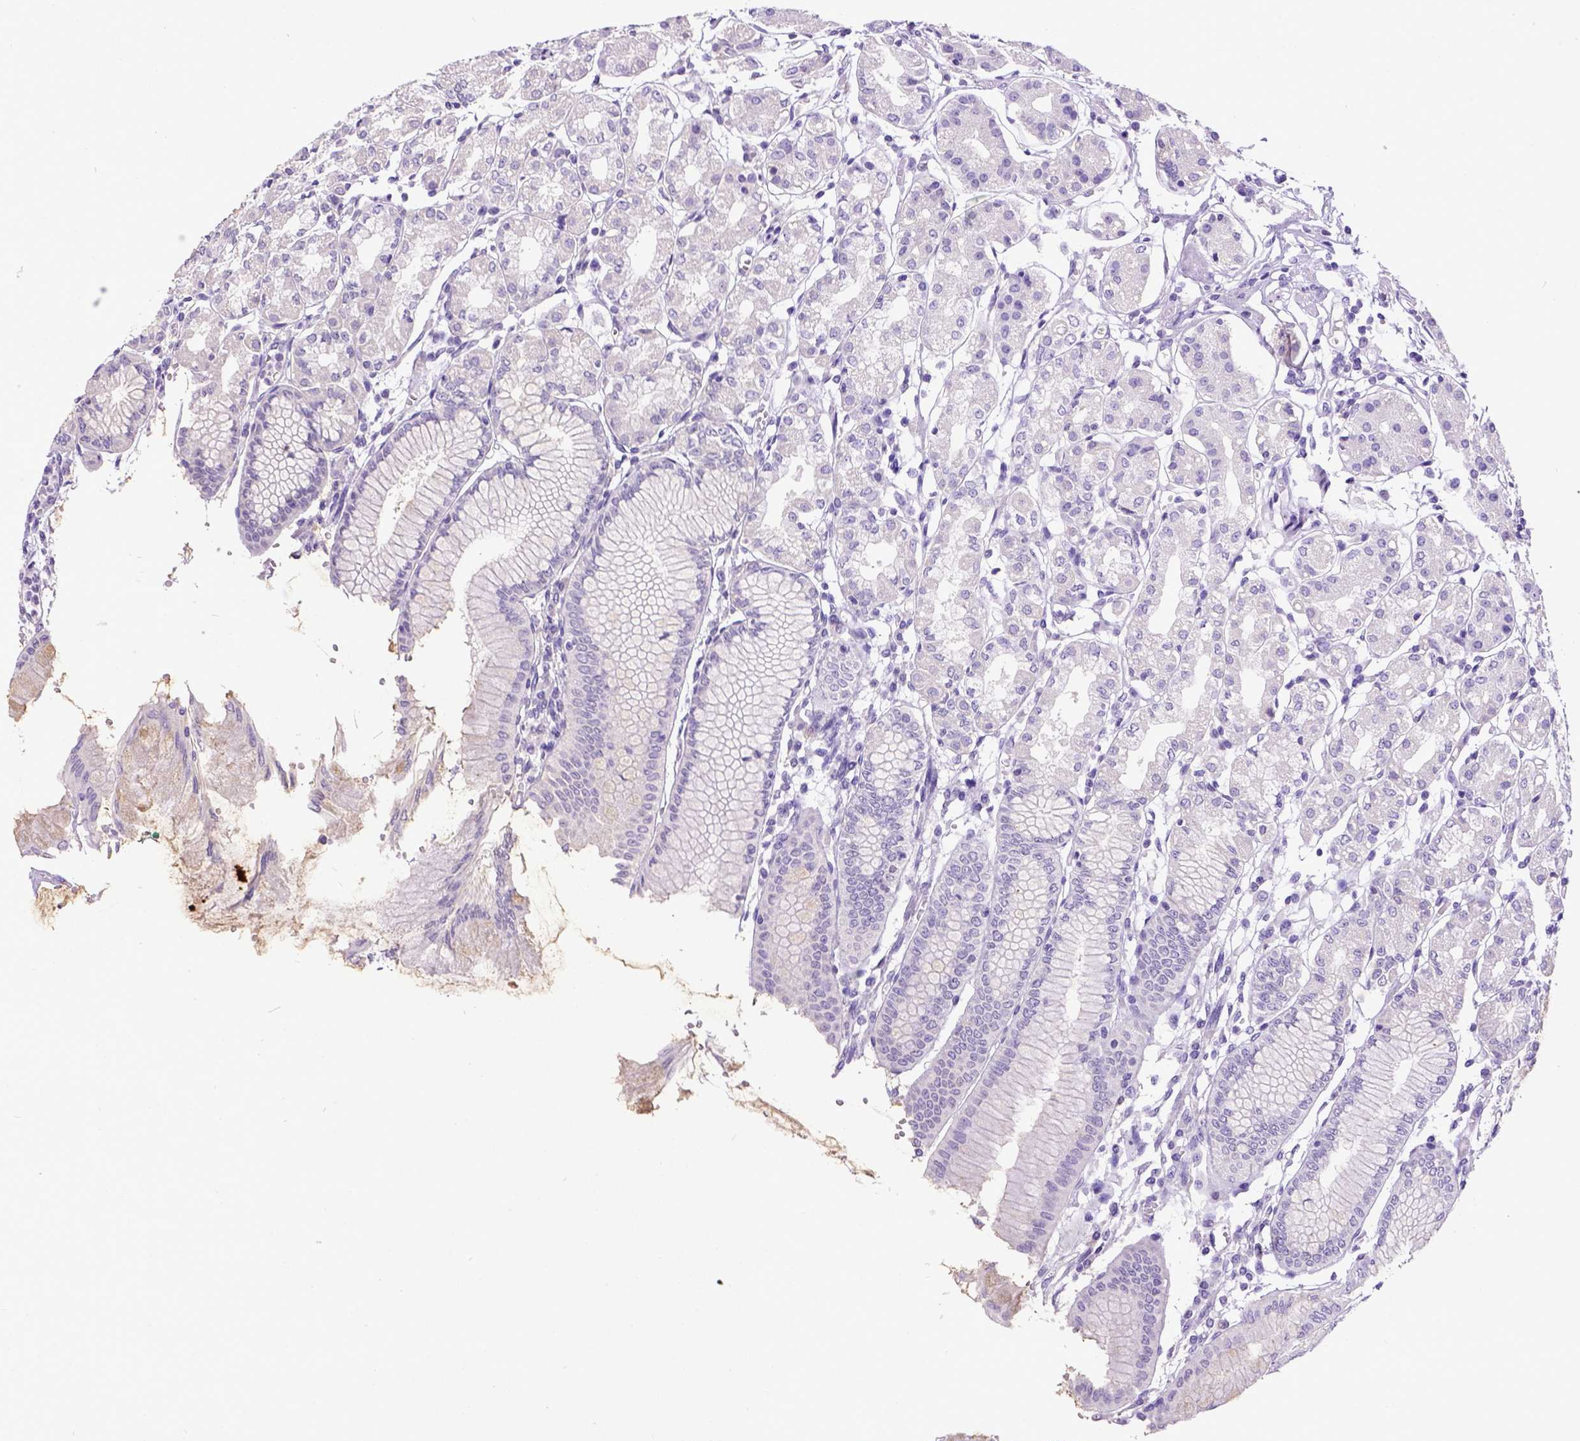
{"staining": {"intensity": "negative", "quantity": "none", "location": "none"}, "tissue": "stomach", "cell_type": "Glandular cells", "image_type": "normal", "snomed": [{"axis": "morphology", "description": "Normal tissue, NOS"}, {"axis": "topography", "description": "Skeletal muscle"}, {"axis": "topography", "description": "Stomach"}], "caption": "Protein analysis of normal stomach demonstrates no significant positivity in glandular cells. (Brightfield microscopy of DAB (3,3'-diaminobenzidine) immunohistochemistry at high magnification).", "gene": "ESR1", "patient": {"sex": "female", "age": 57}}